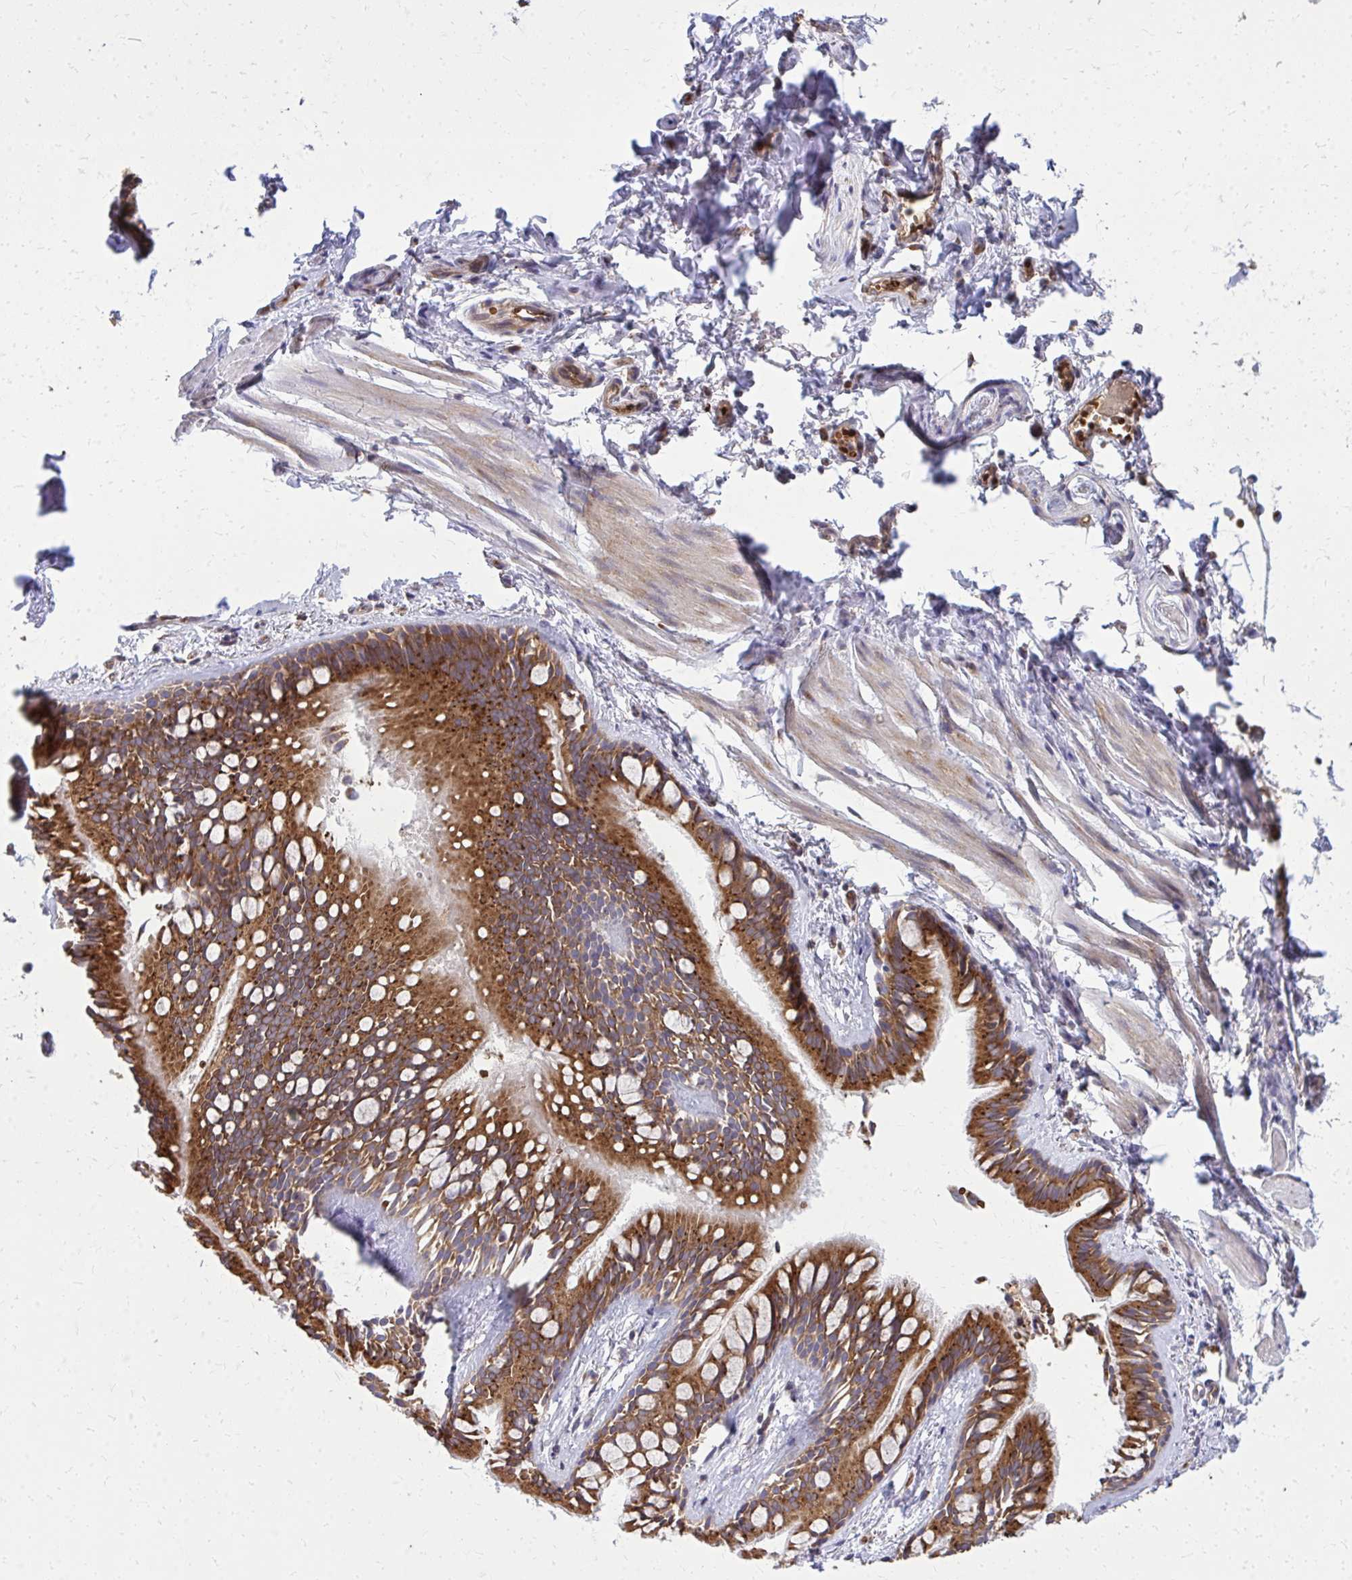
{"staining": {"intensity": "strong", "quantity": ">75%", "location": "cytoplasmic/membranous"}, "tissue": "bronchus", "cell_type": "Respiratory epithelial cells", "image_type": "normal", "snomed": [{"axis": "morphology", "description": "Normal tissue, NOS"}, {"axis": "topography", "description": "Bronchus"}], "caption": "DAB (3,3'-diaminobenzidine) immunohistochemical staining of unremarkable human bronchus demonstrates strong cytoplasmic/membranous protein expression in approximately >75% of respiratory epithelial cells.", "gene": "PDK4", "patient": {"sex": "female", "age": 59}}